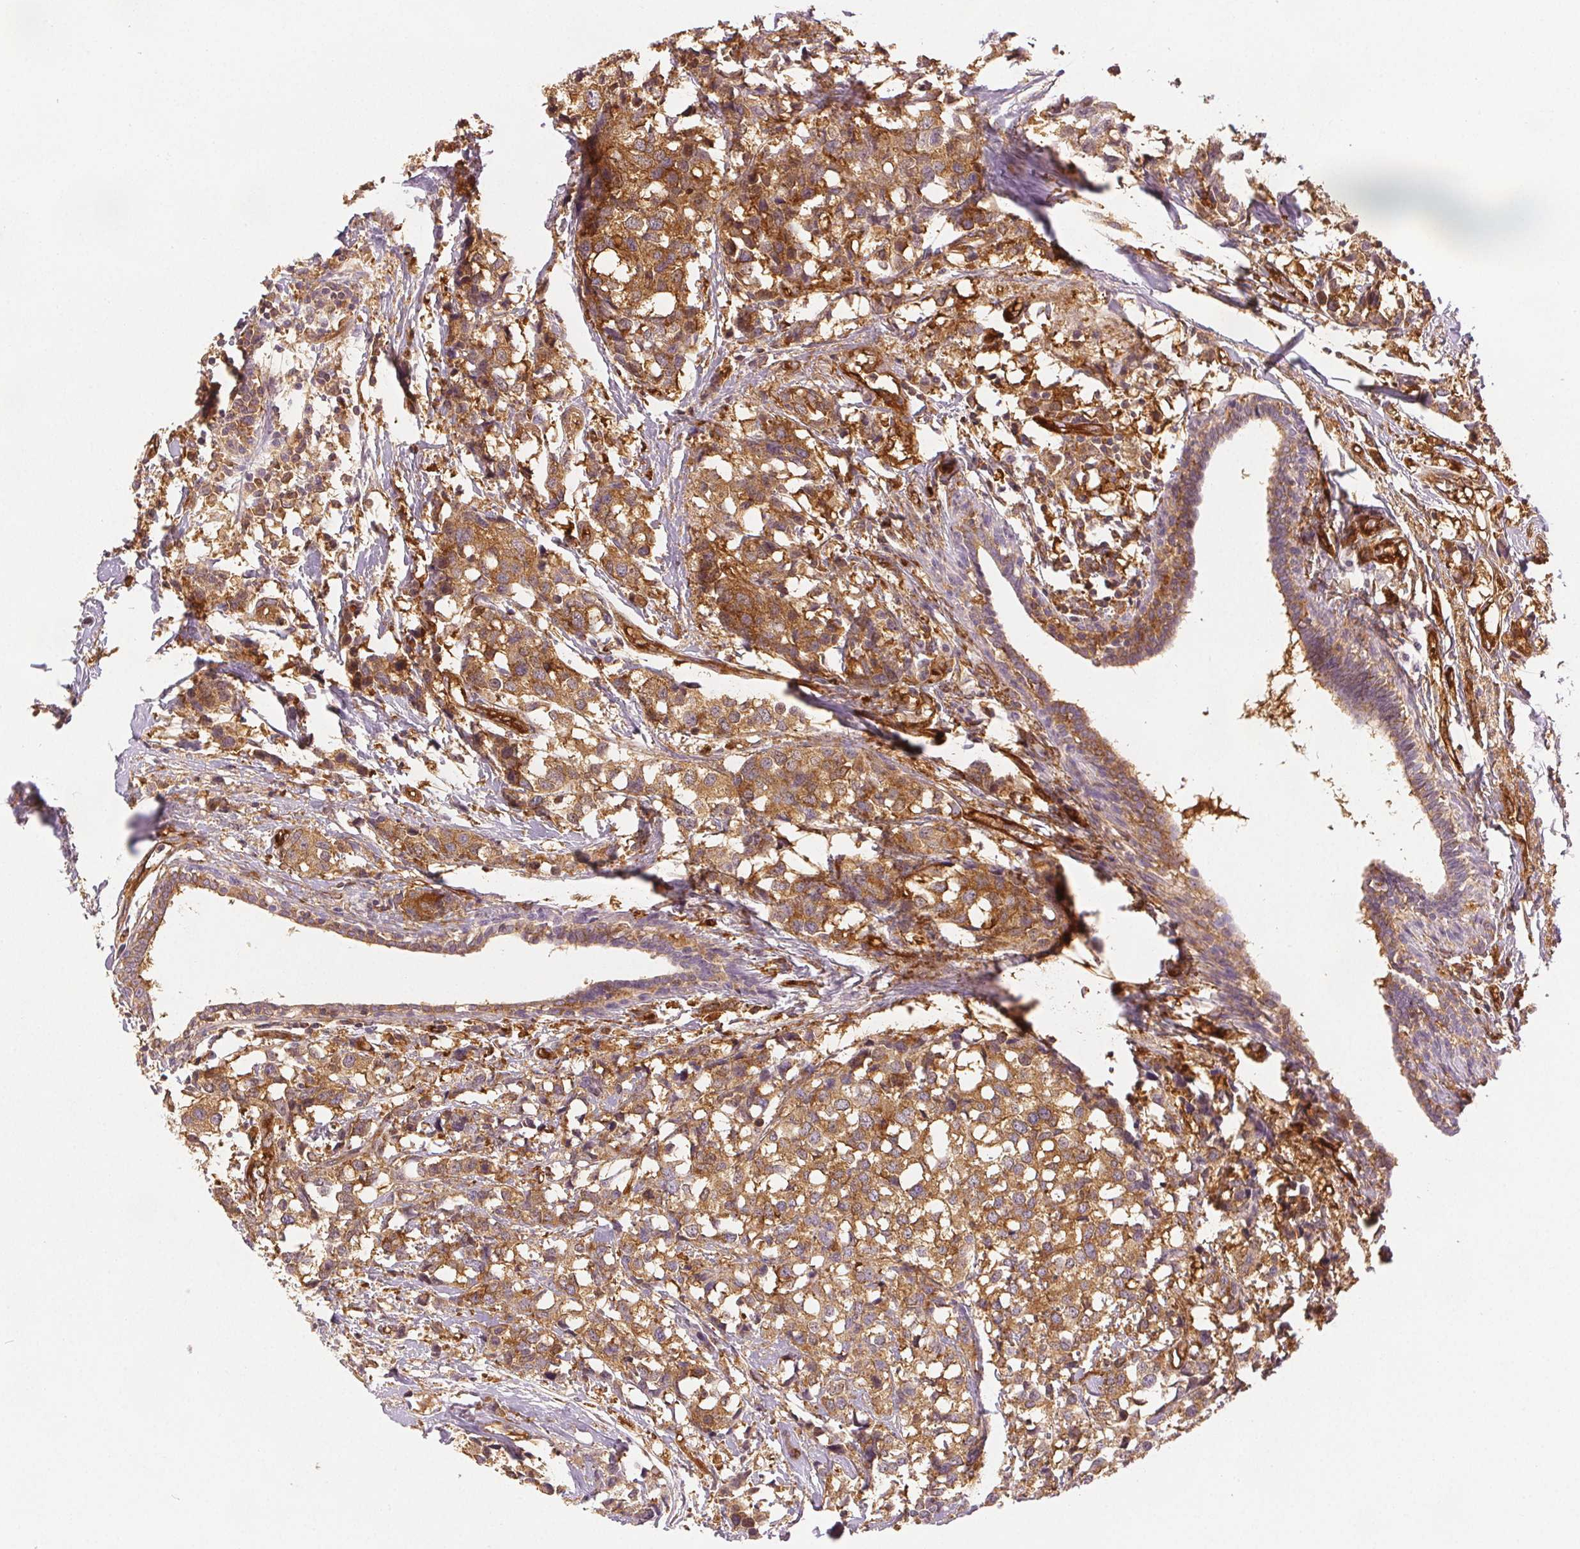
{"staining": {"intensity": "moderate", "quantity": ">75%", "location": "cytoplasmic/membranous"}, "tissue": "breast cancer", "cell_type": "Tumor cells", "image_type": "cancer", "snomed": [{"axis": "morphology", "description": "Lobular carcinoma"}, {"axis": "topography", "description": "Breast"}], "caption": "Protein expression analysis of human breast lobular carcinoma reveals moderate cytoplasmic/membranous staining in about >75% of tumor cells.", "gene": "DIAPH2", "patient": {"sex": "female", "age": 59}}